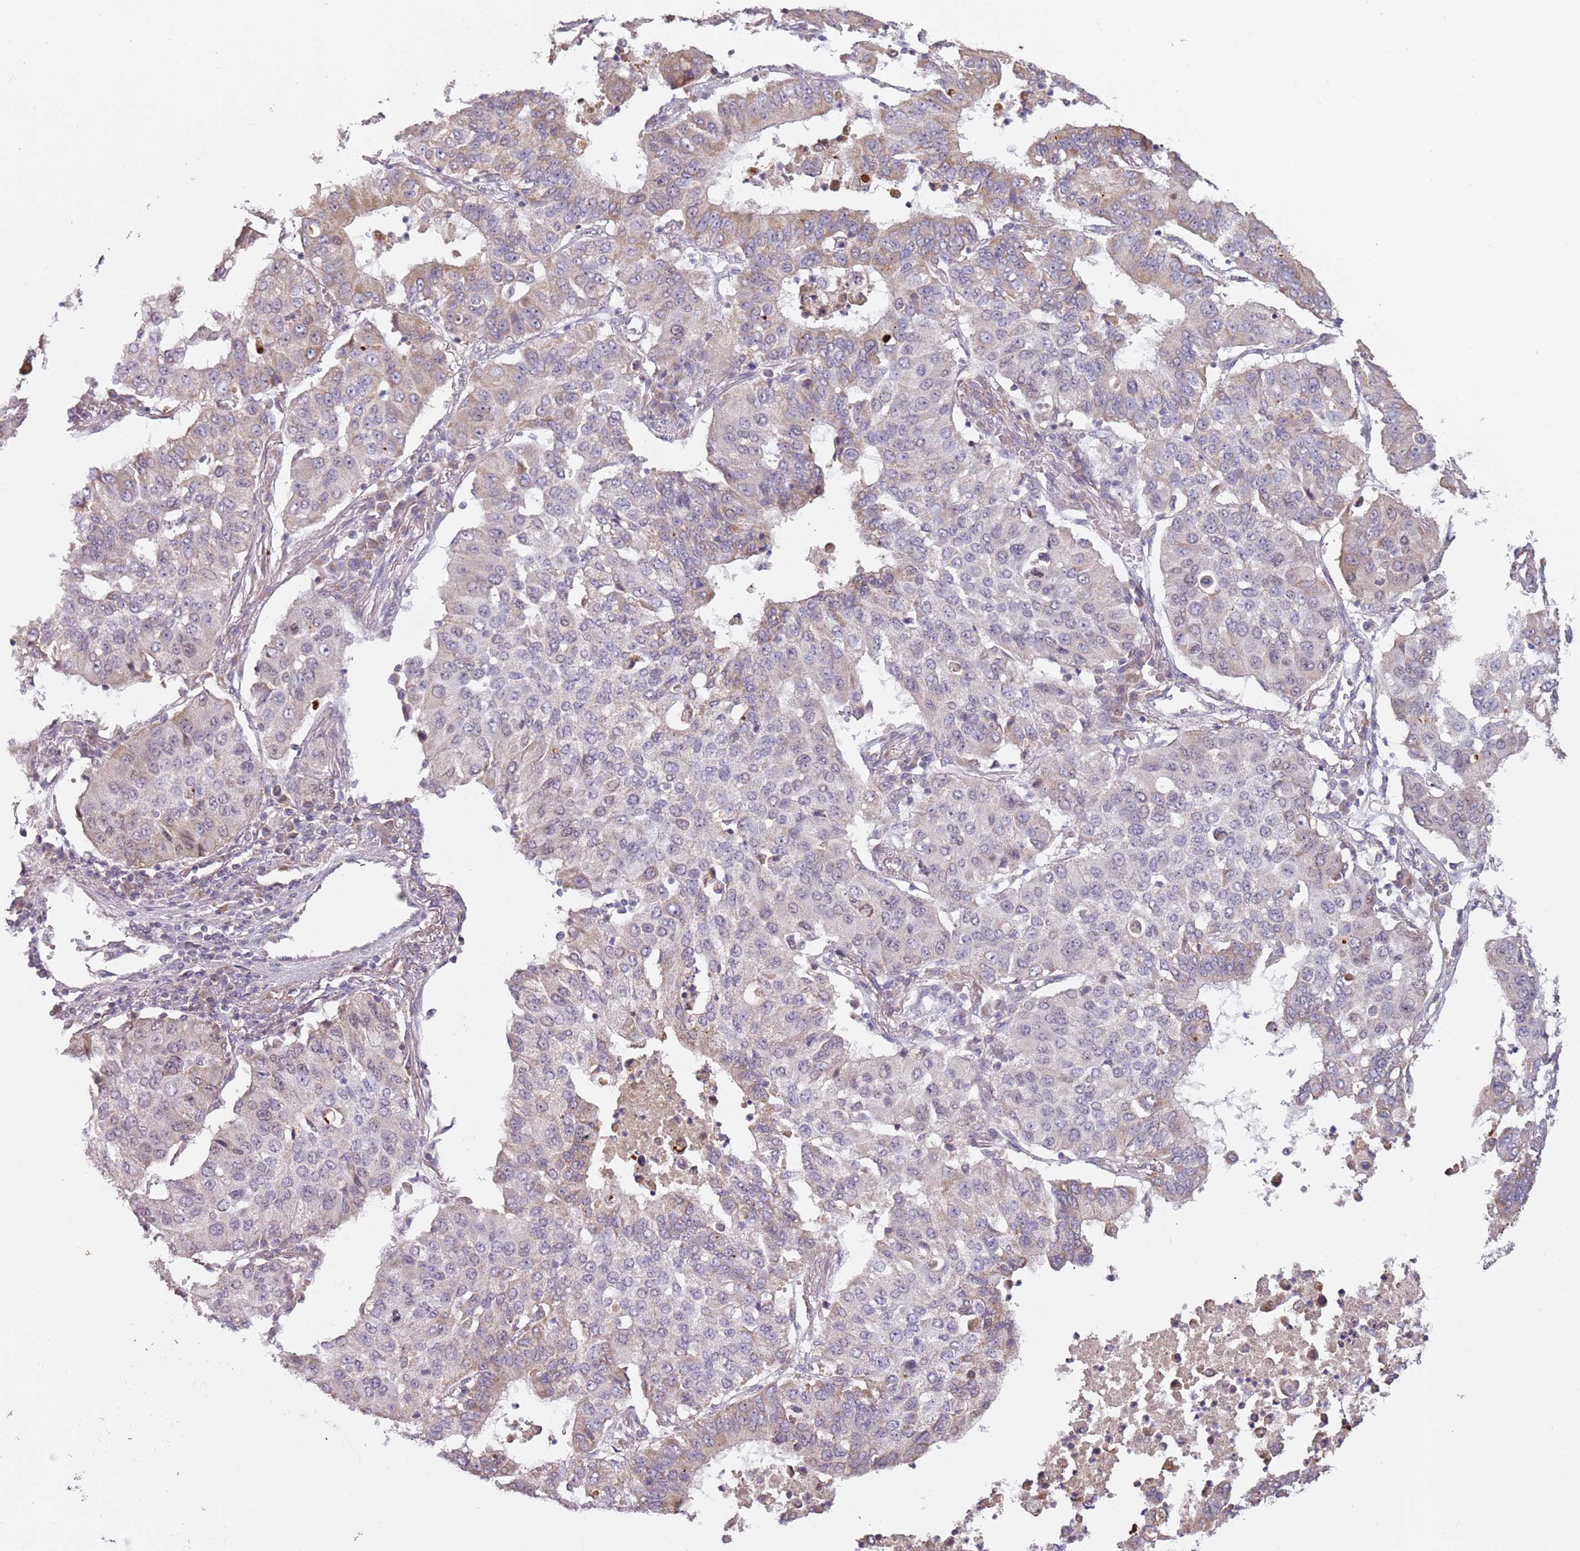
{"staining": {"intensity": "weak", "quantity": "<25%", "location": "cytoplasmic/membranous"}, "tissue": "lung cancer", "cell_type": "Tumor cells", "image_type": "cancer", "snomed": [{"axis": "morphology", "description": "Squamous cell carcinoma, NOS"}, {"axis": "topography", "description": "Lung"}], "caption": "High magnification brightfield microscopy of lung cancer stained with DAB (3,3'-diaminobenzidine) (brown) and counterstained with hematoxylin (blue): tumor cells show no significant staining.", "gene": "SYS1", "patient": {"sex": "male", "age": 74}}